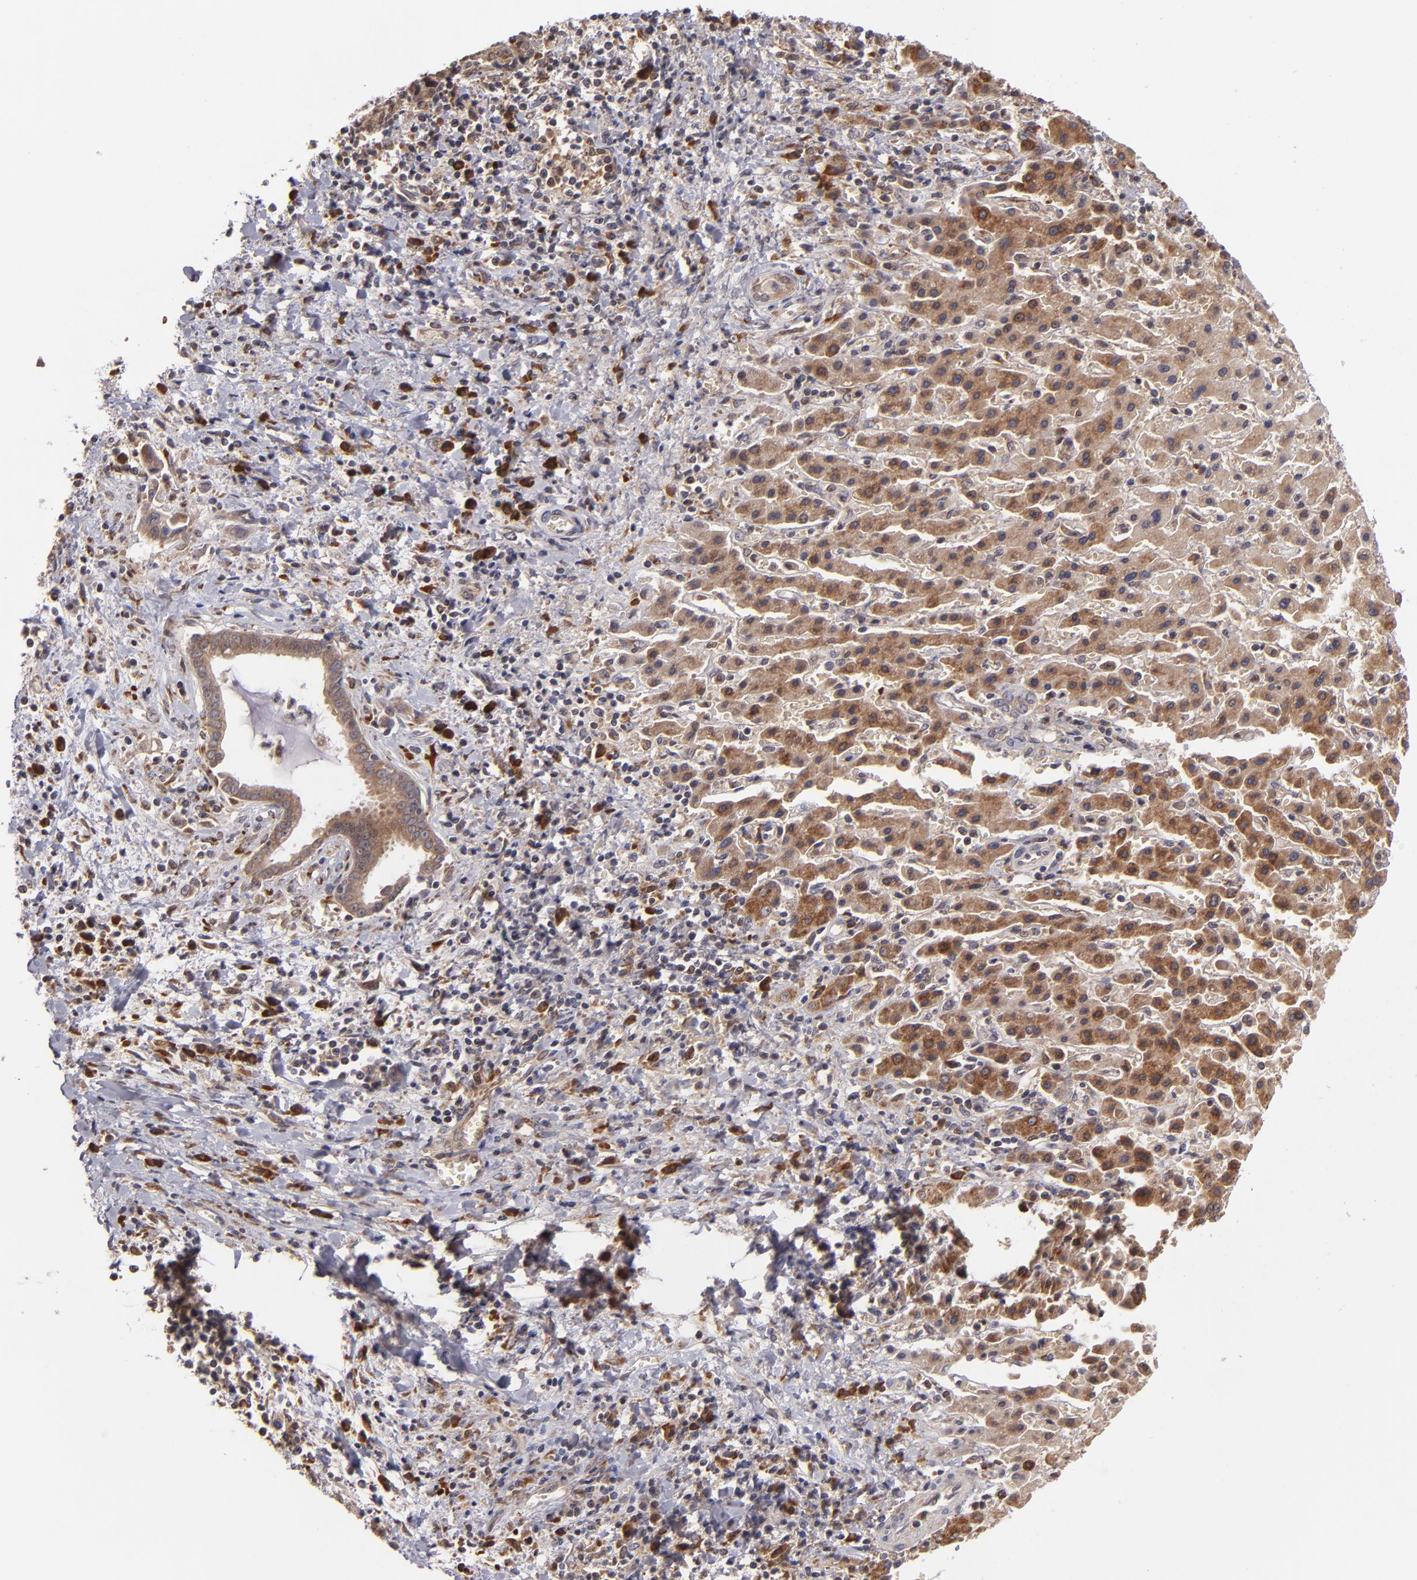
{"staining": {"intensity": "weak", "quantity": ">75%", "location": "cytoplasmic/membranous"}, "tissue": "liver cancer", "cell_type": "Tumor cells", "image_type": "cancer", "snomed": [{"axis": "morphology", "description": "Cholangiocarcinoma"}, {"axis": "topography", "description": "Liver"}], "caption": "Protein analysis of liver cancer tissue shows weak cytoplasmic/membranous expression in approximately >75% of tumor cells.", "gene": "CASP1", "patient": {"sex": "male", "age": 57}}